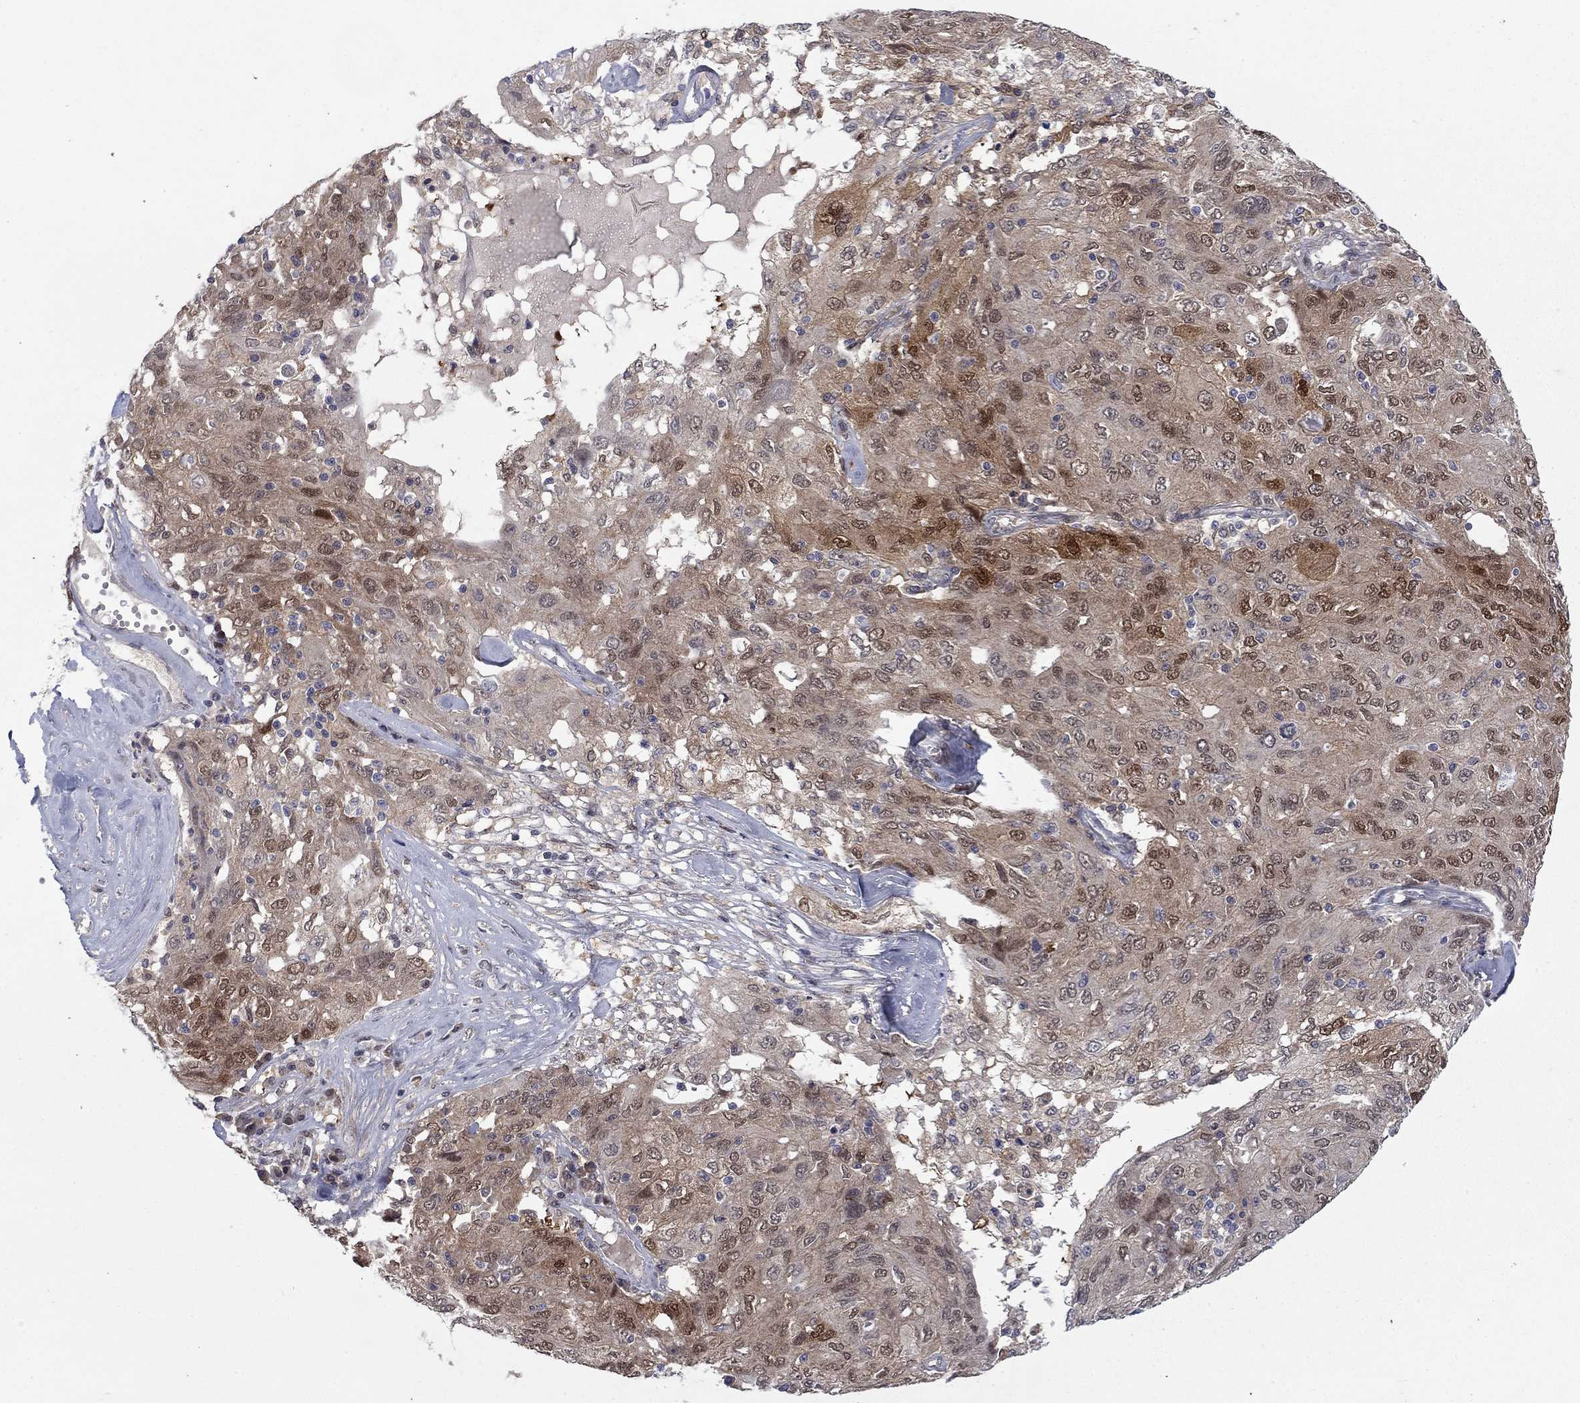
{"staining": {"intensity": "moderate", "quantity": "<25%", "location": "cytoplasmic/membranous,nuclear"}, "tissue": "ovarian cancer", "cell_type": "Tumor cells", "image_type": "cancer", "snomed": [{"axis": "morphology", "description": "Carcinoma, endometroid"}, {"axis": "topography", "description": "Ovary"}], "caption": "DAB (3,3'-diaminobenzidine) immunohistochemical staining of endometroid carcinoma (ovarian) demonstrates moderate cytoplasmic/membranous and nuclear protein positivity in about <25% of tumor cells.", "gene": "CBR1", "patient": {"sex": "female", "age": 50}}